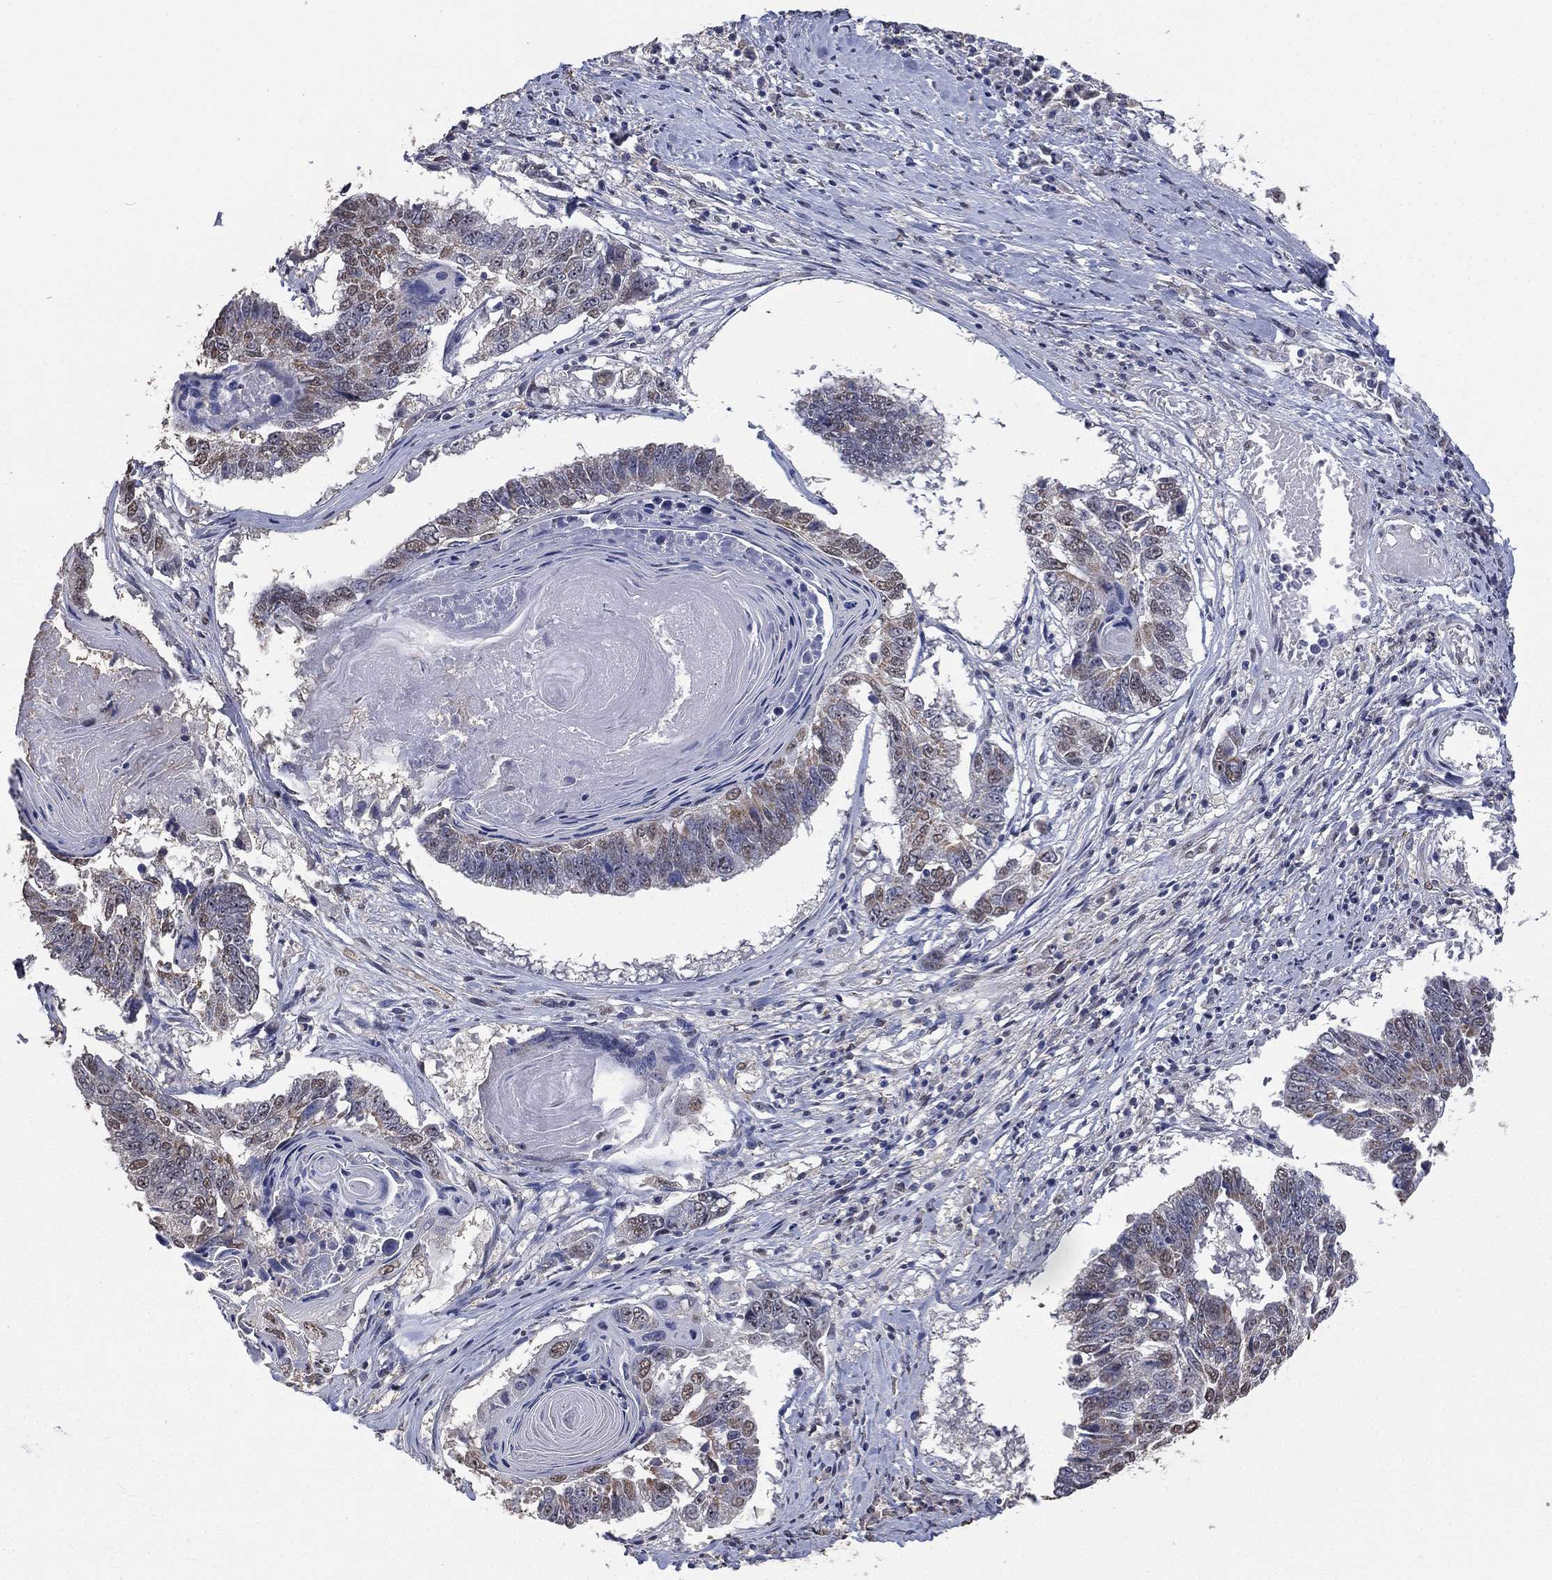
{"staining": {"intensity": "weak", "quantity": "<25%", "location": "cytoplasmic/membranous,nuclear"}, "tissue": "lung cancer", "cell_type": "Tumor cells", "image_type": "cancer", "snomed": [{"axis": "morphology", "description": "Squamous cell carcinoma, NOS"}, {"axis": "topography", "description": "Lung"}], "caption": "The immunohistochemistry histopathology image has no significant positivity in tumor cells of squamous cell carcinoma (lung) tissue.", "gene": "ALDH7A1", "patient": {"sex": "male", "age": 73}}